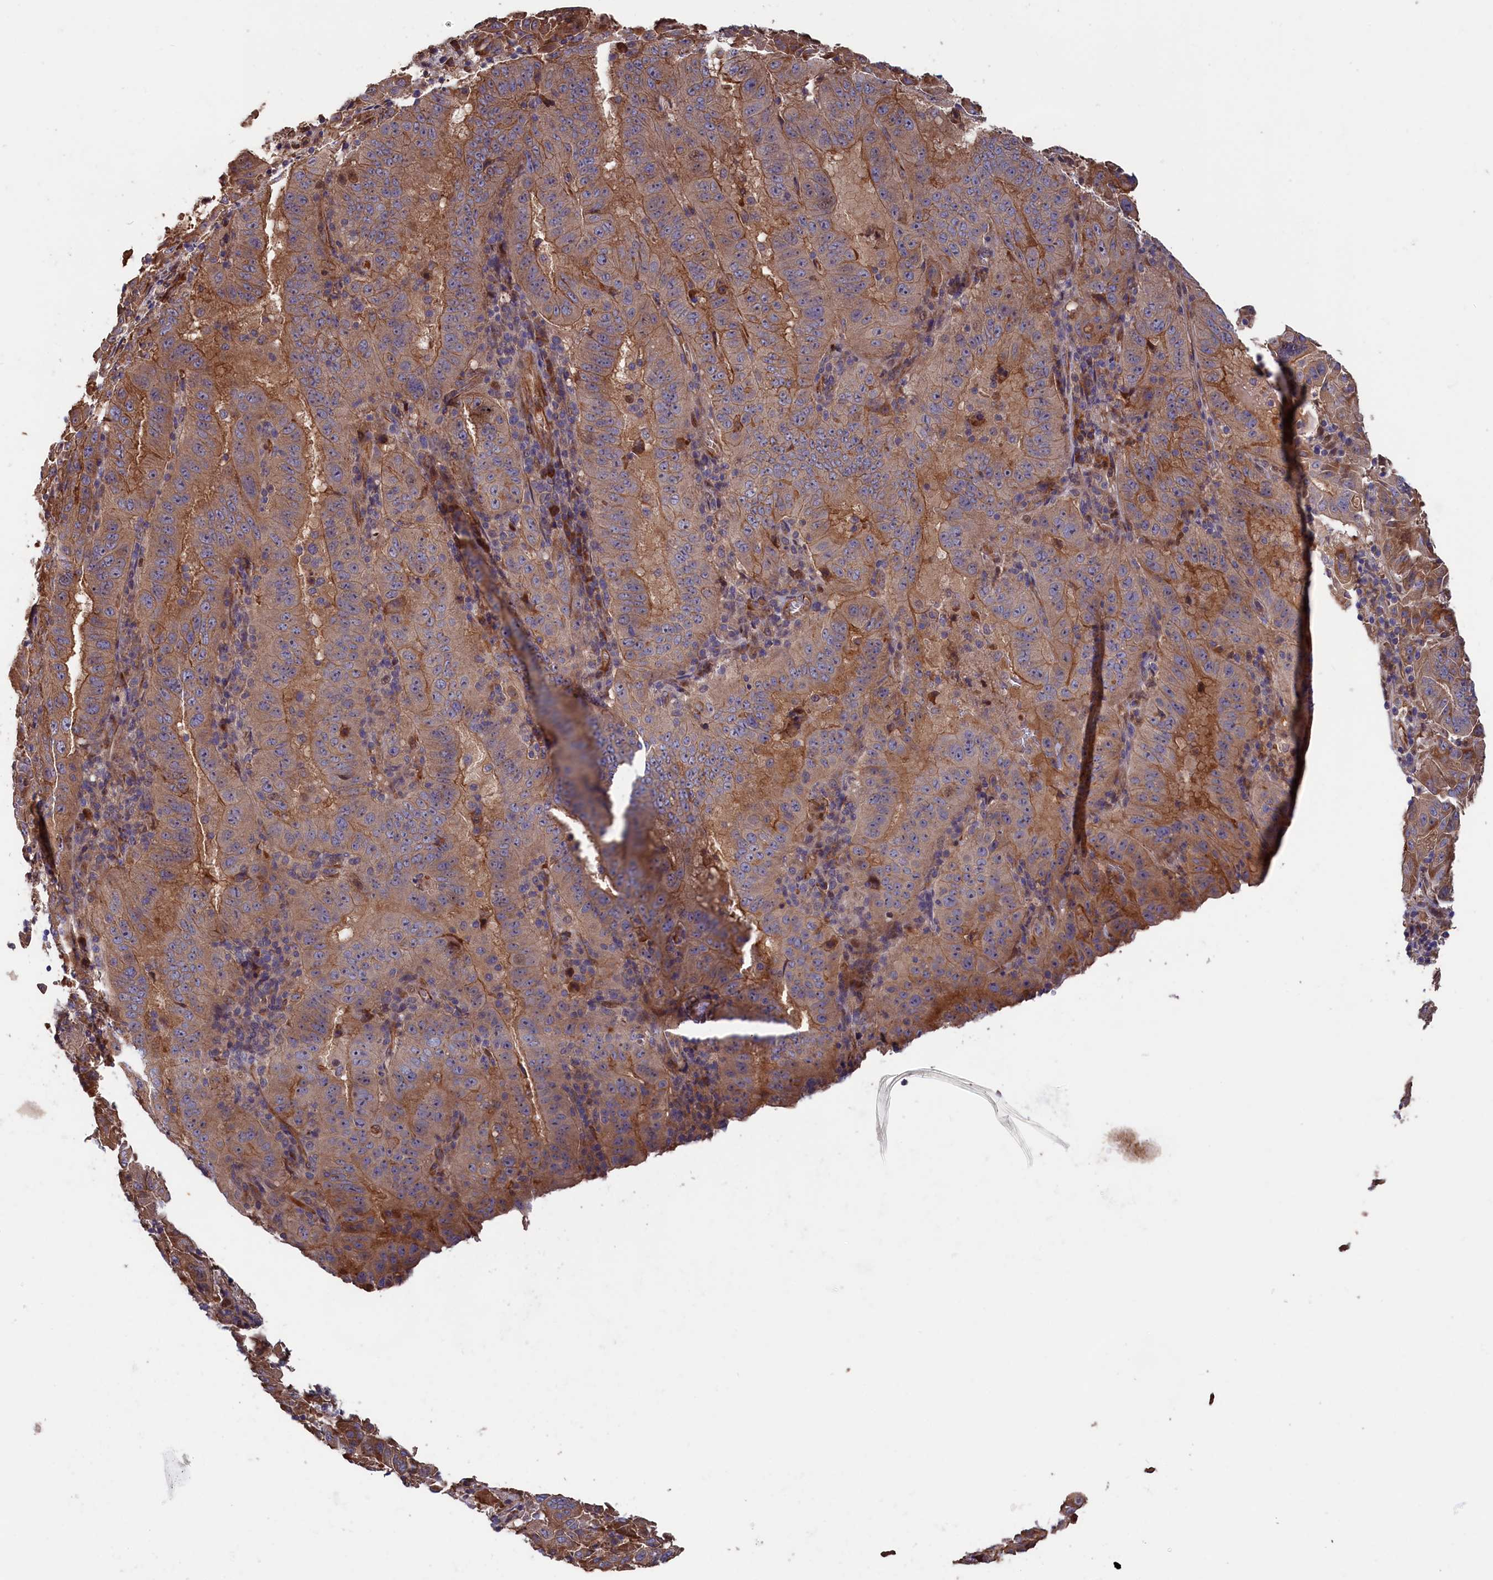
{"staining": {"intensity": "weak", "quantity": ">75%", "location": "cytoplasmic/membranous"}, "tissue": "pancreatic cancer", "cell_type": "Tumor cells", "image_type": "cancer", "snomed": [{"axis": "morphology", "description": "Adenocarcinoma, NOS"}, {"axis": "topography", "description": "Pancreas"}], "caption": "Human pancreatic cancer stained for a protein (brown) shows weak cytoplasmic/membranous positive positivity in about >75% of tumor cells.", "gene": "GREB1L", "patient": {"sex": "male", "age": 63}}